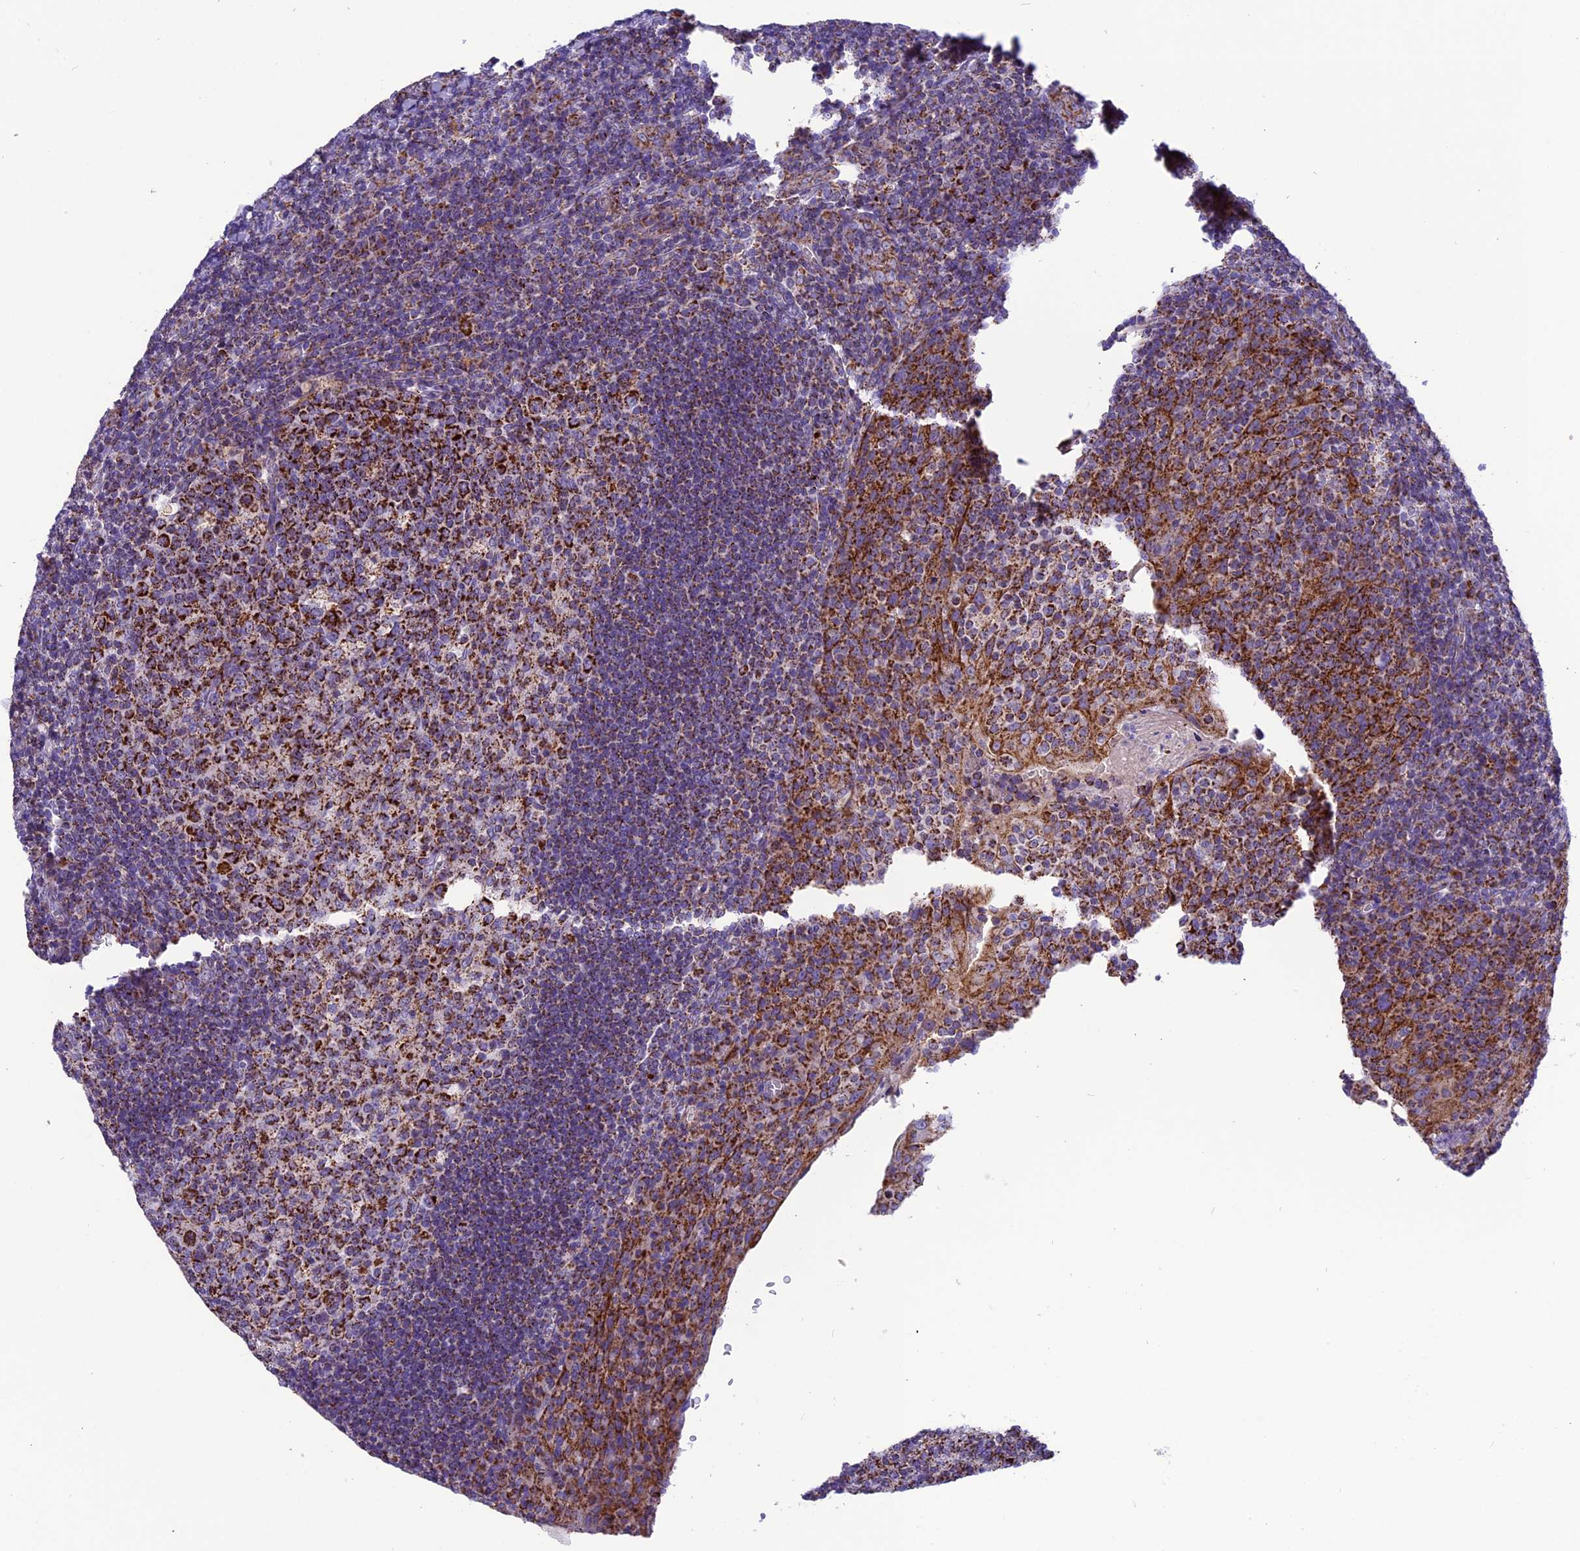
{"staining": {"intensity": "strong", "quantity": ">75%", "location": "cytoplasmic/membranous"}, "tissue": "tonsil", "cell_type": "Germinal center cells", "image_type": "normal", "snomed": [{"axis": "morphology", "description": "Normal tissue, NOS"}, {"axis": "topography", "description": "Tonsil"}], "caption": "Immunohistochemistry (IHC) staining of unremarkable tonsil, which exhibits high levels of strong cytoplasmic/membranous staining in approximately >75% of germinal center cells indicating strong cytoplasmic/membranous protein staining. The staining was performed using DAB (brown) for protein detection and nuclei were counterstained in hematoxylin (blue).", "gene": "MRPS34", "patient": {"sex": "male", "age": 17}}